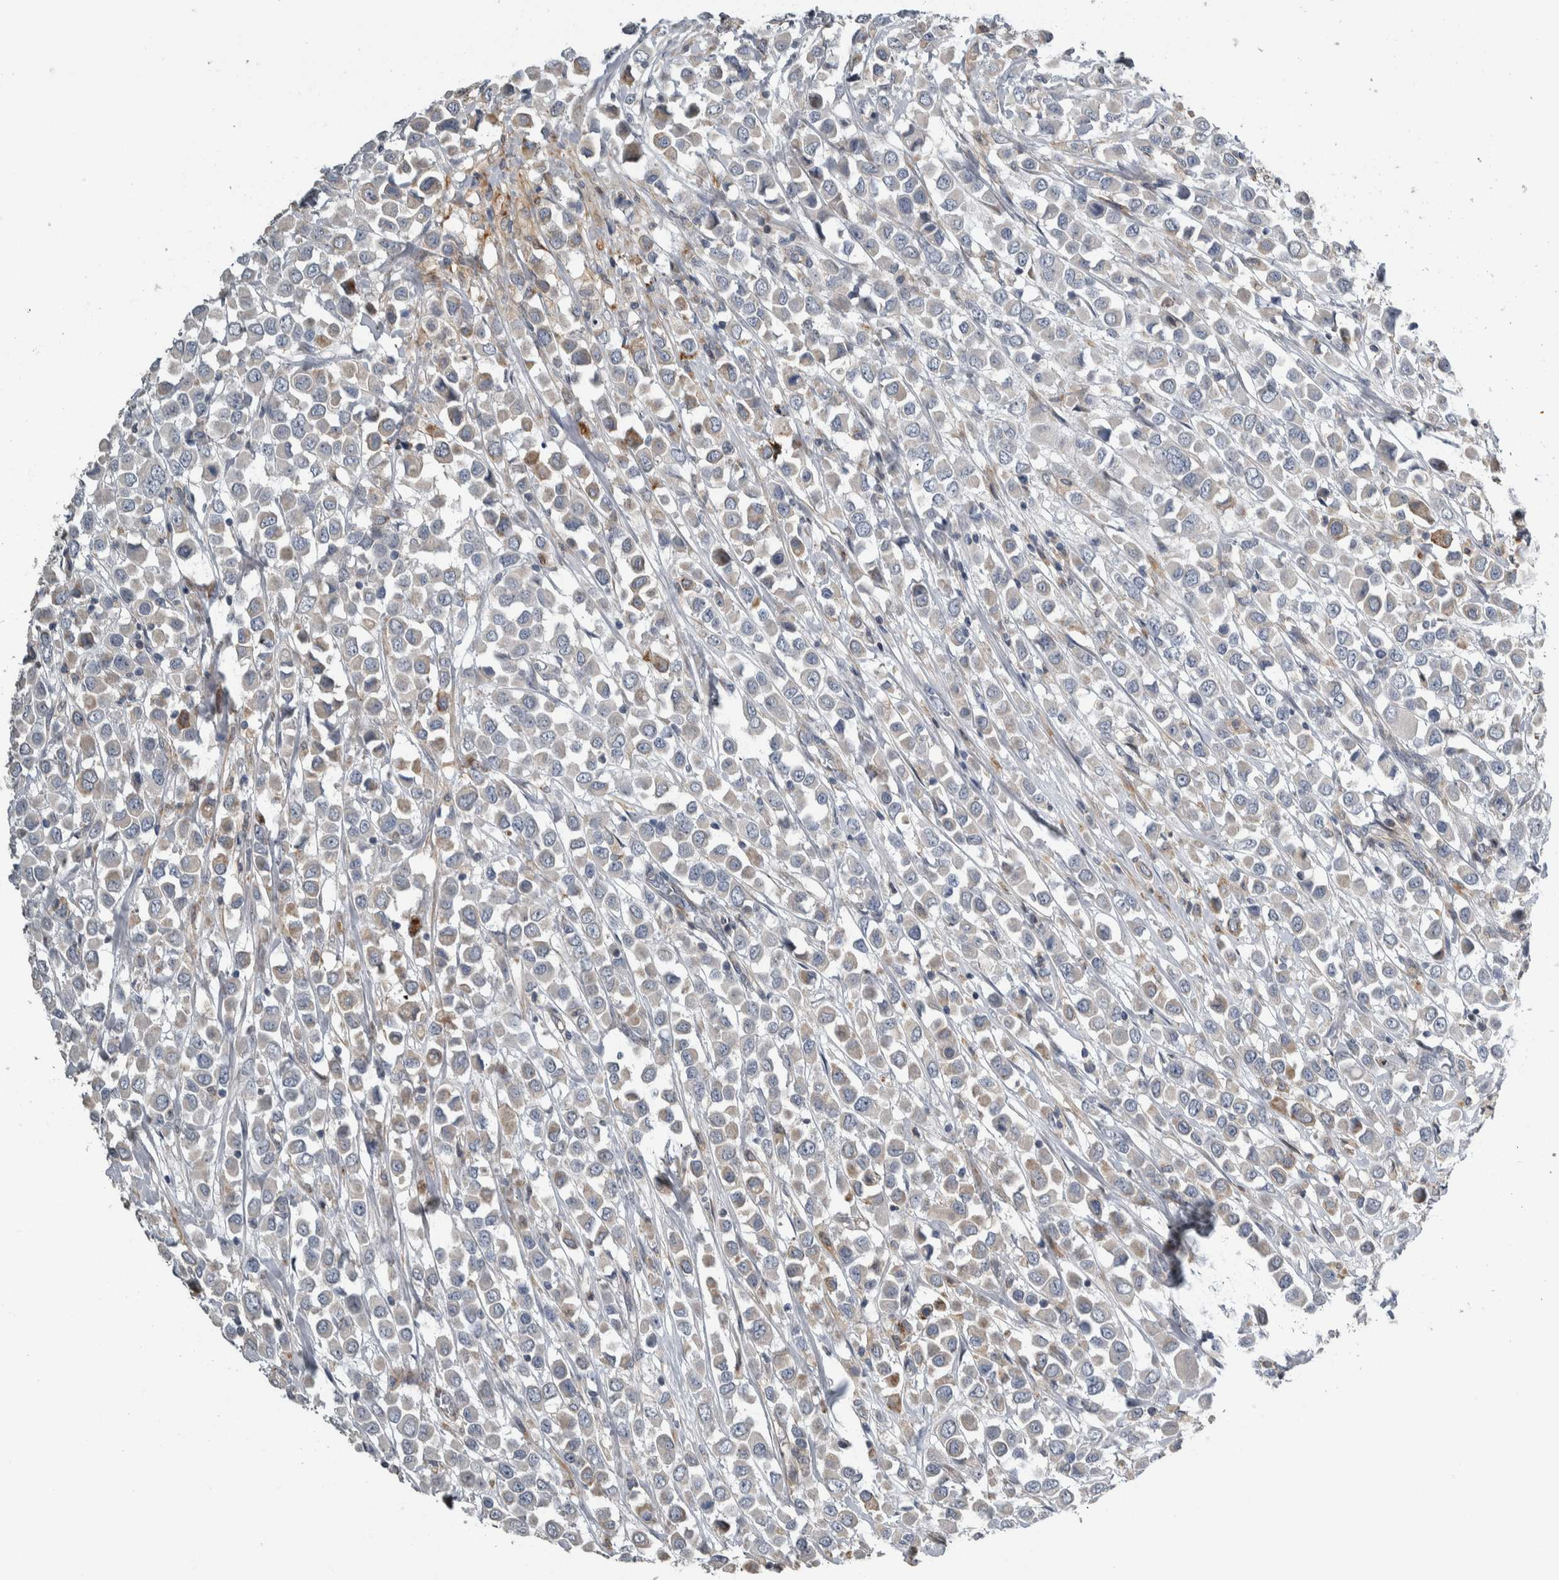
{"staining": {"intensity": "weak", "quantity": "<25%", "location": "cytoplasmic/membranous"}, "tissue": "breast cancer", "cell_type": "Tumor cells", "image_type": "cancer", "snomed": [{"axis": "morphology", "description": "Duct carcinoma"}, {"axis": "topography", "description": "Breast"}], "caption": "This is an immunohistochemistry (IHC) histopathology image of breast intraductal carcinoma. There is no positivity in tumor cells.", "gene": "NT5C2", "patient": {"sex": "female", "age": 61}}